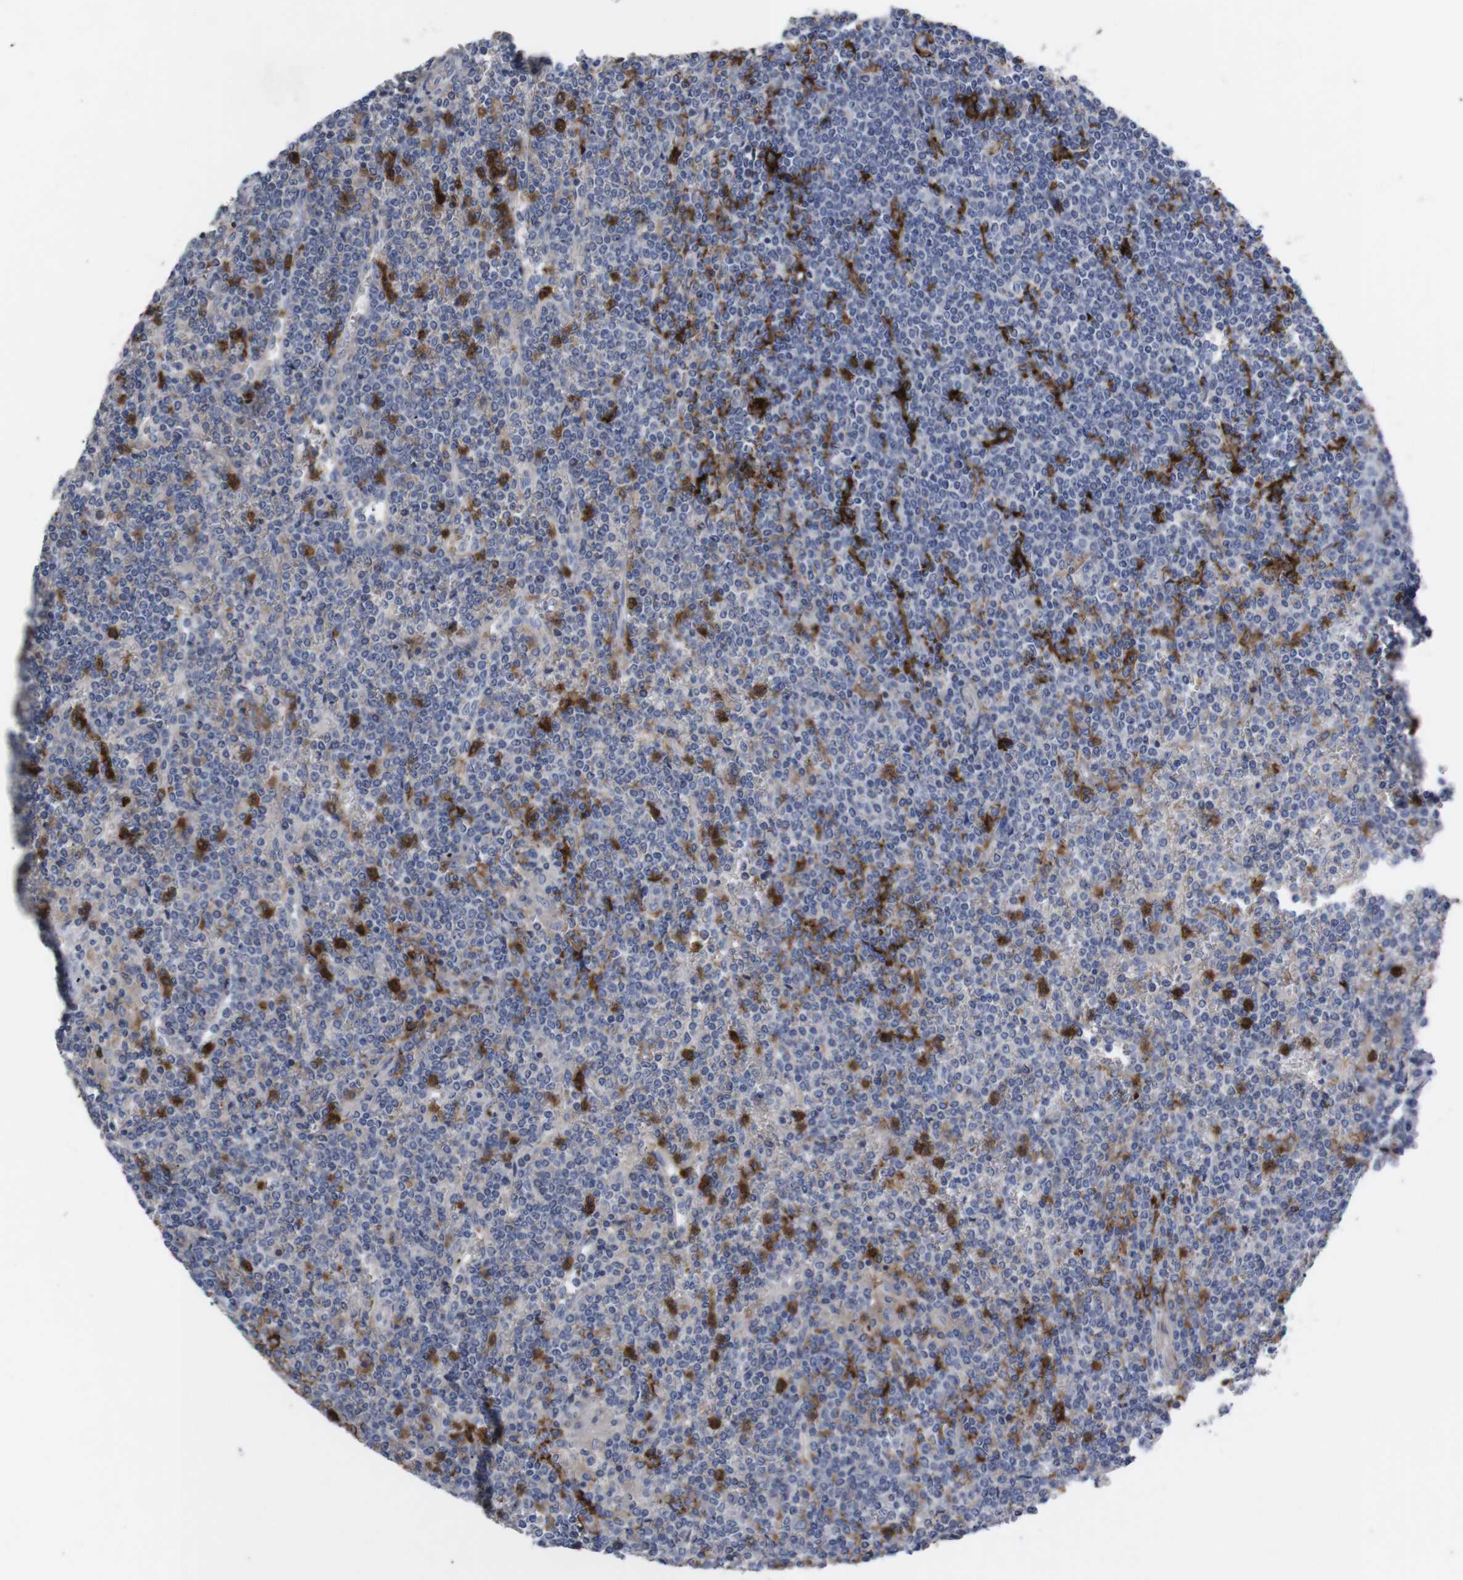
{"staining": {"intensity": "moderate", "quantity": "<25%", "location": "cytoplasmic/membranous"}, "tissue": "lymphoma", "cell_type": "Tumor cells", "image_type": "cancer", "snomed": [{"axis": "morphology", "description": "Malignant lymphoma, non-Hodgkin's type, Low grade"}, {"axis": "topography", "description": "Spleen"}], "caption": "About <25% of tumor cells in lymphoma show moderate cytoplasmic/membranous protein positivity as visualized by brown immunohistochemical staining.", "gene": "C5AR1", "patient": {"sex": "female", "age": 19}}